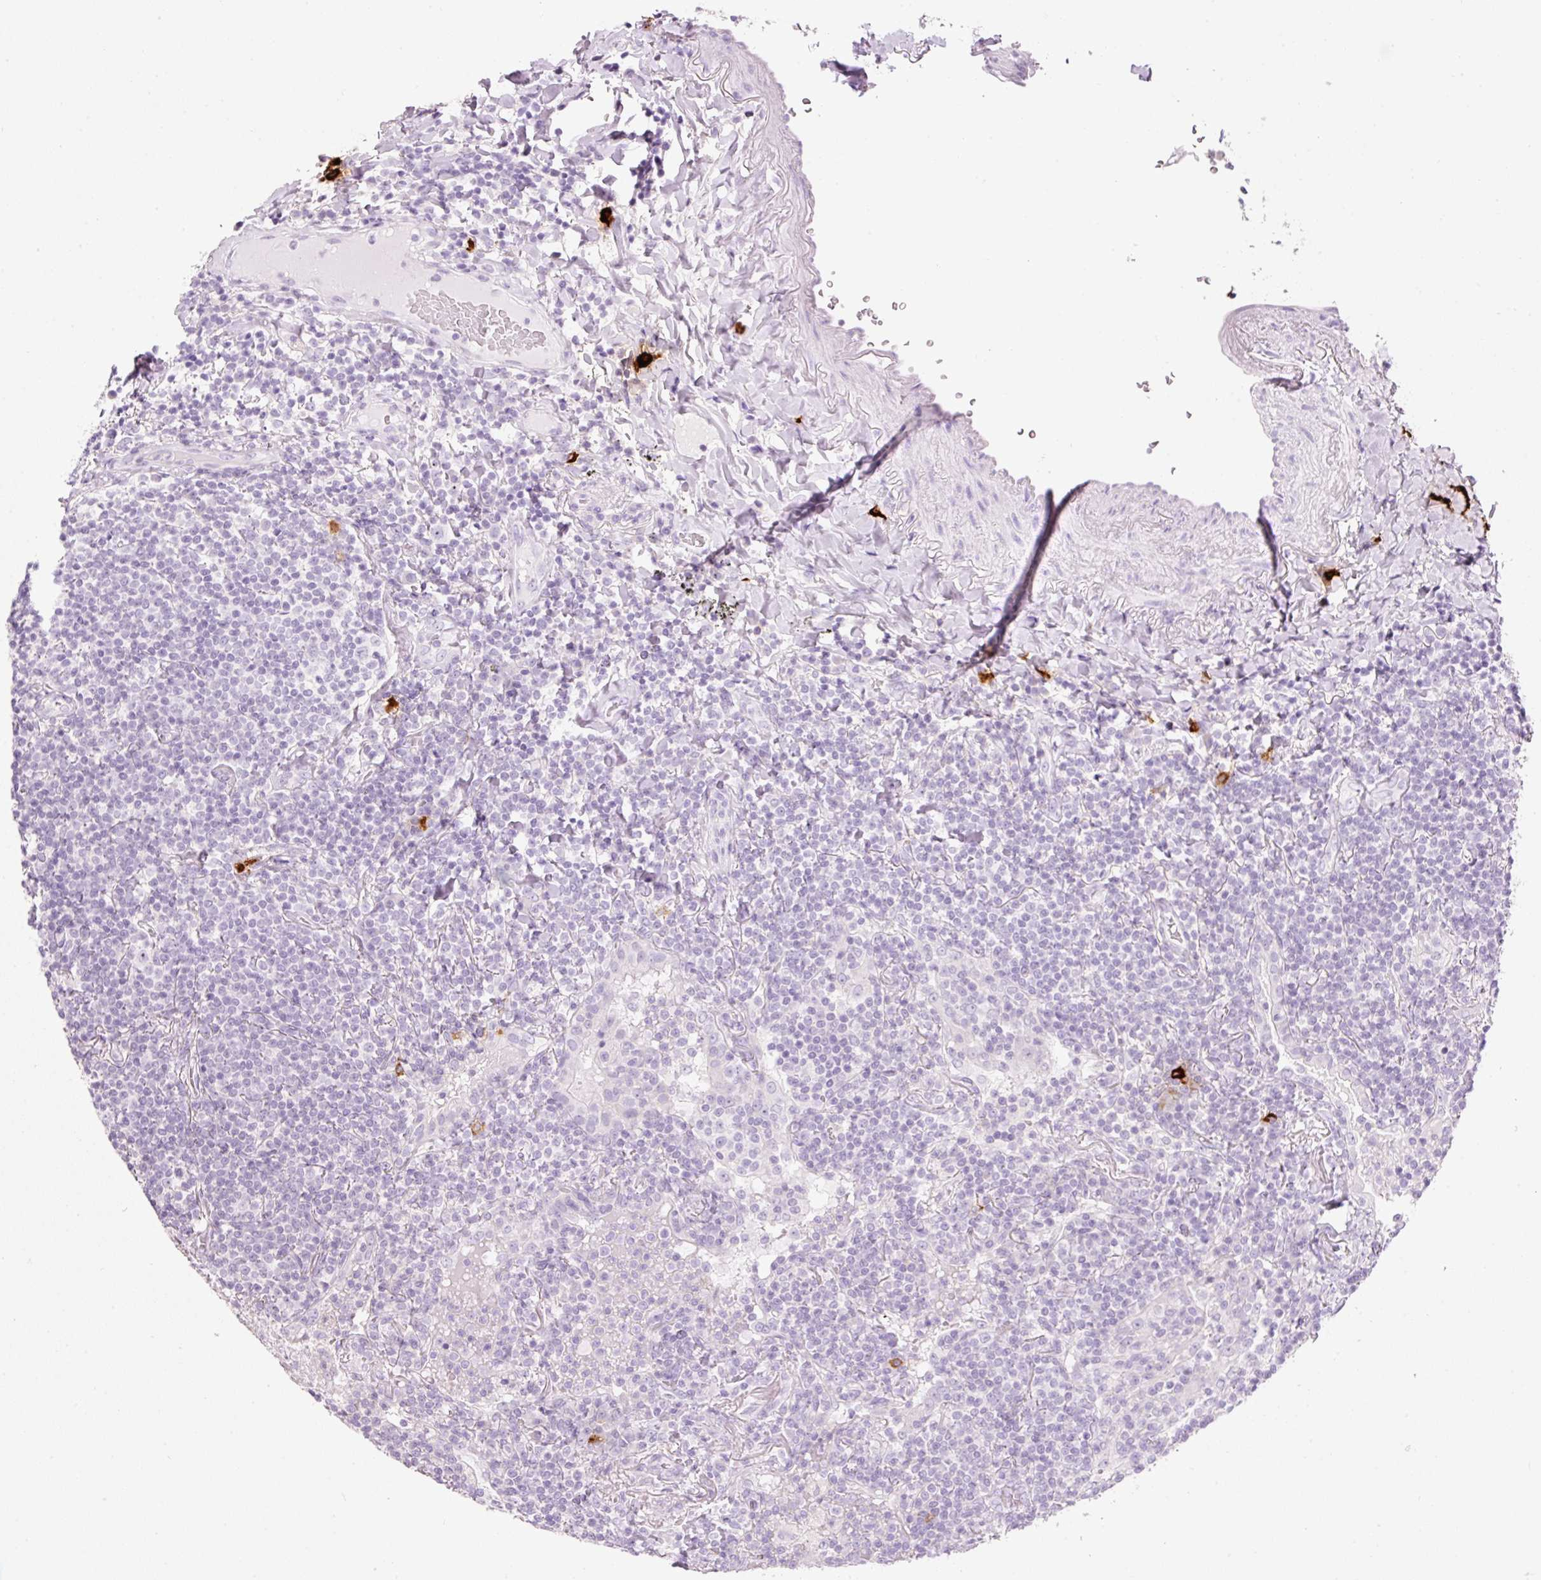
{"staining": {"intensity": "negative", "quantity": "none", "location": "none"}, "tissue": "lymphoma", "cell_type": "Tumor cells", "image_type": "cancer", "snomed": [{"axis": "morphology", "description": "Malignant lymphoma, non-Hodgkin's type, Low grade"}, {"axis": "topography", "description": "Lung"}], "caption": "Photomicrograph shows no protein expression in tumor cells of low-grade malignant lymphoma, non-Hodgkin's type tissue.", "gene": "CMA1", "patient": {"sex": "female", "age": 71}}